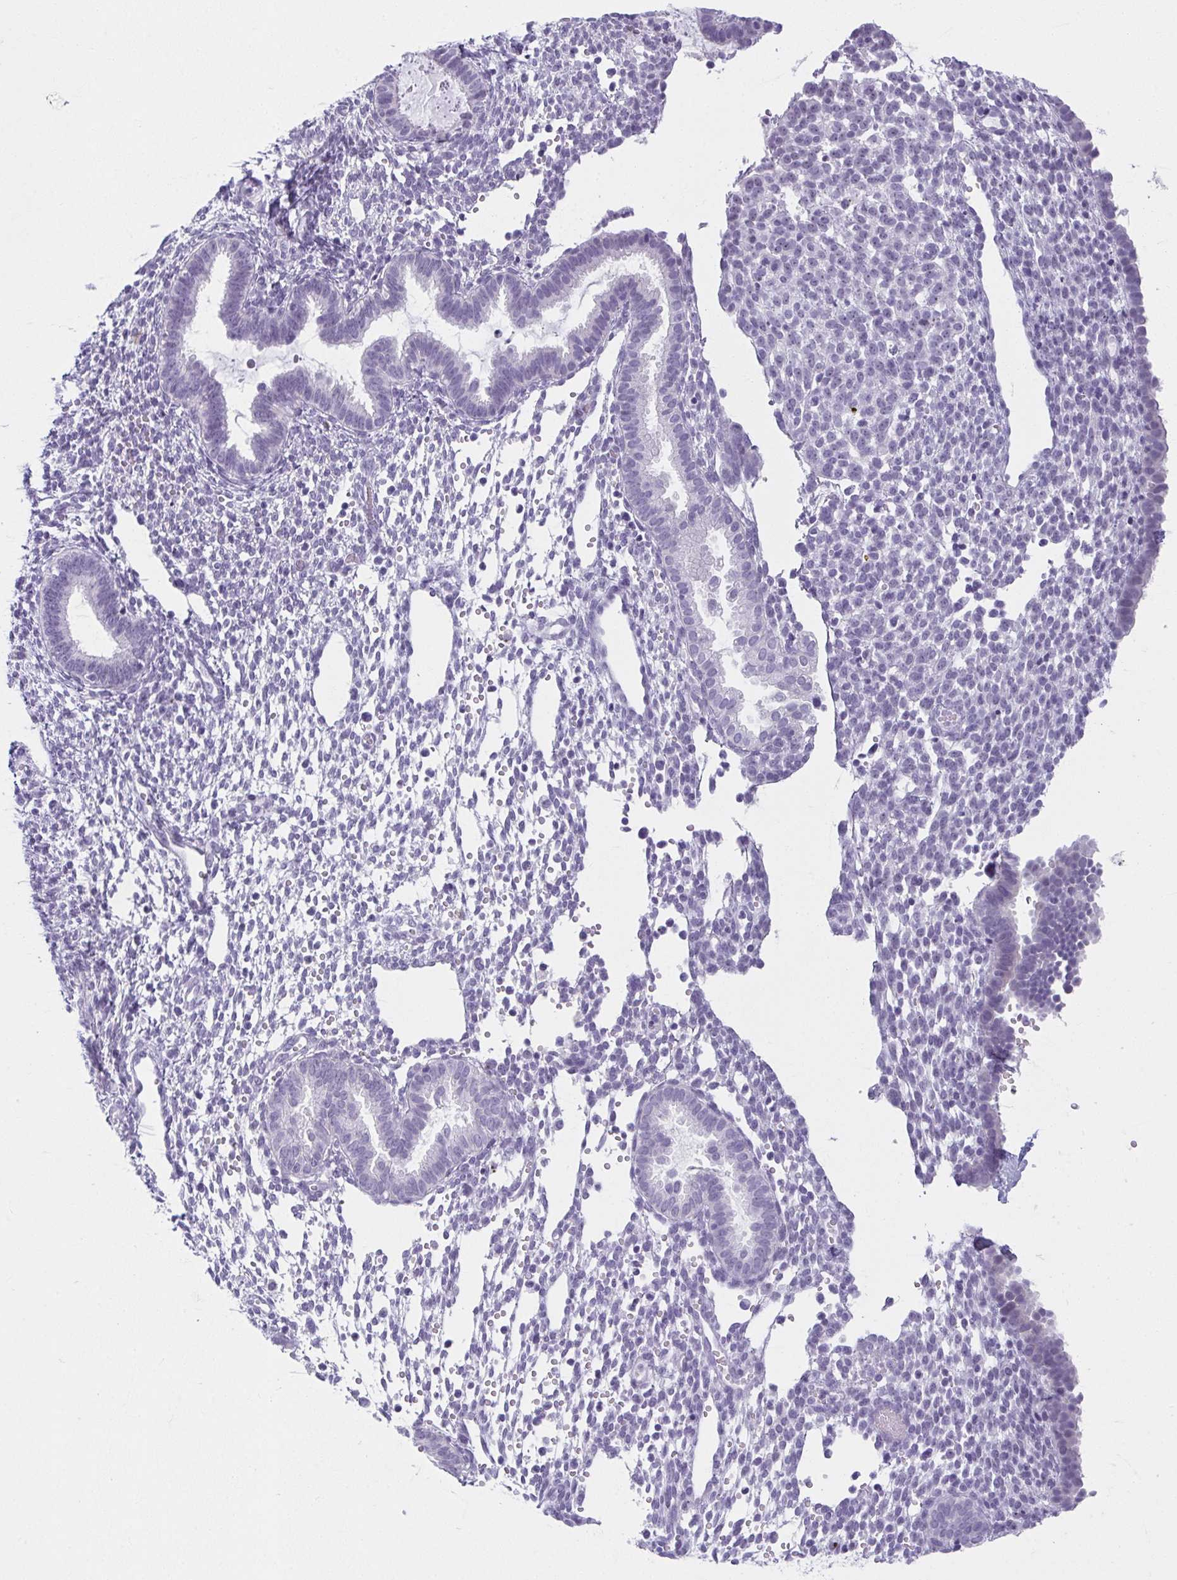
{"staining": {"intensity": "negative", "quantity": "none", "location": "none"}, "tissue": "endometrium", "cell_type": "Cells in endometrial stroma", "image_type": "normal", "snomed": [{"axis": "morphology", "description": "Normal tissue, NOS"}, {"axis": "topography", "description": "Endometrium"}], "caption": "Protein analysis of normal endometrium displays no significant staining in cells in endometrial stroma.", "gene": "MOBP", "patient": {"sex": "female", "age": 36}}